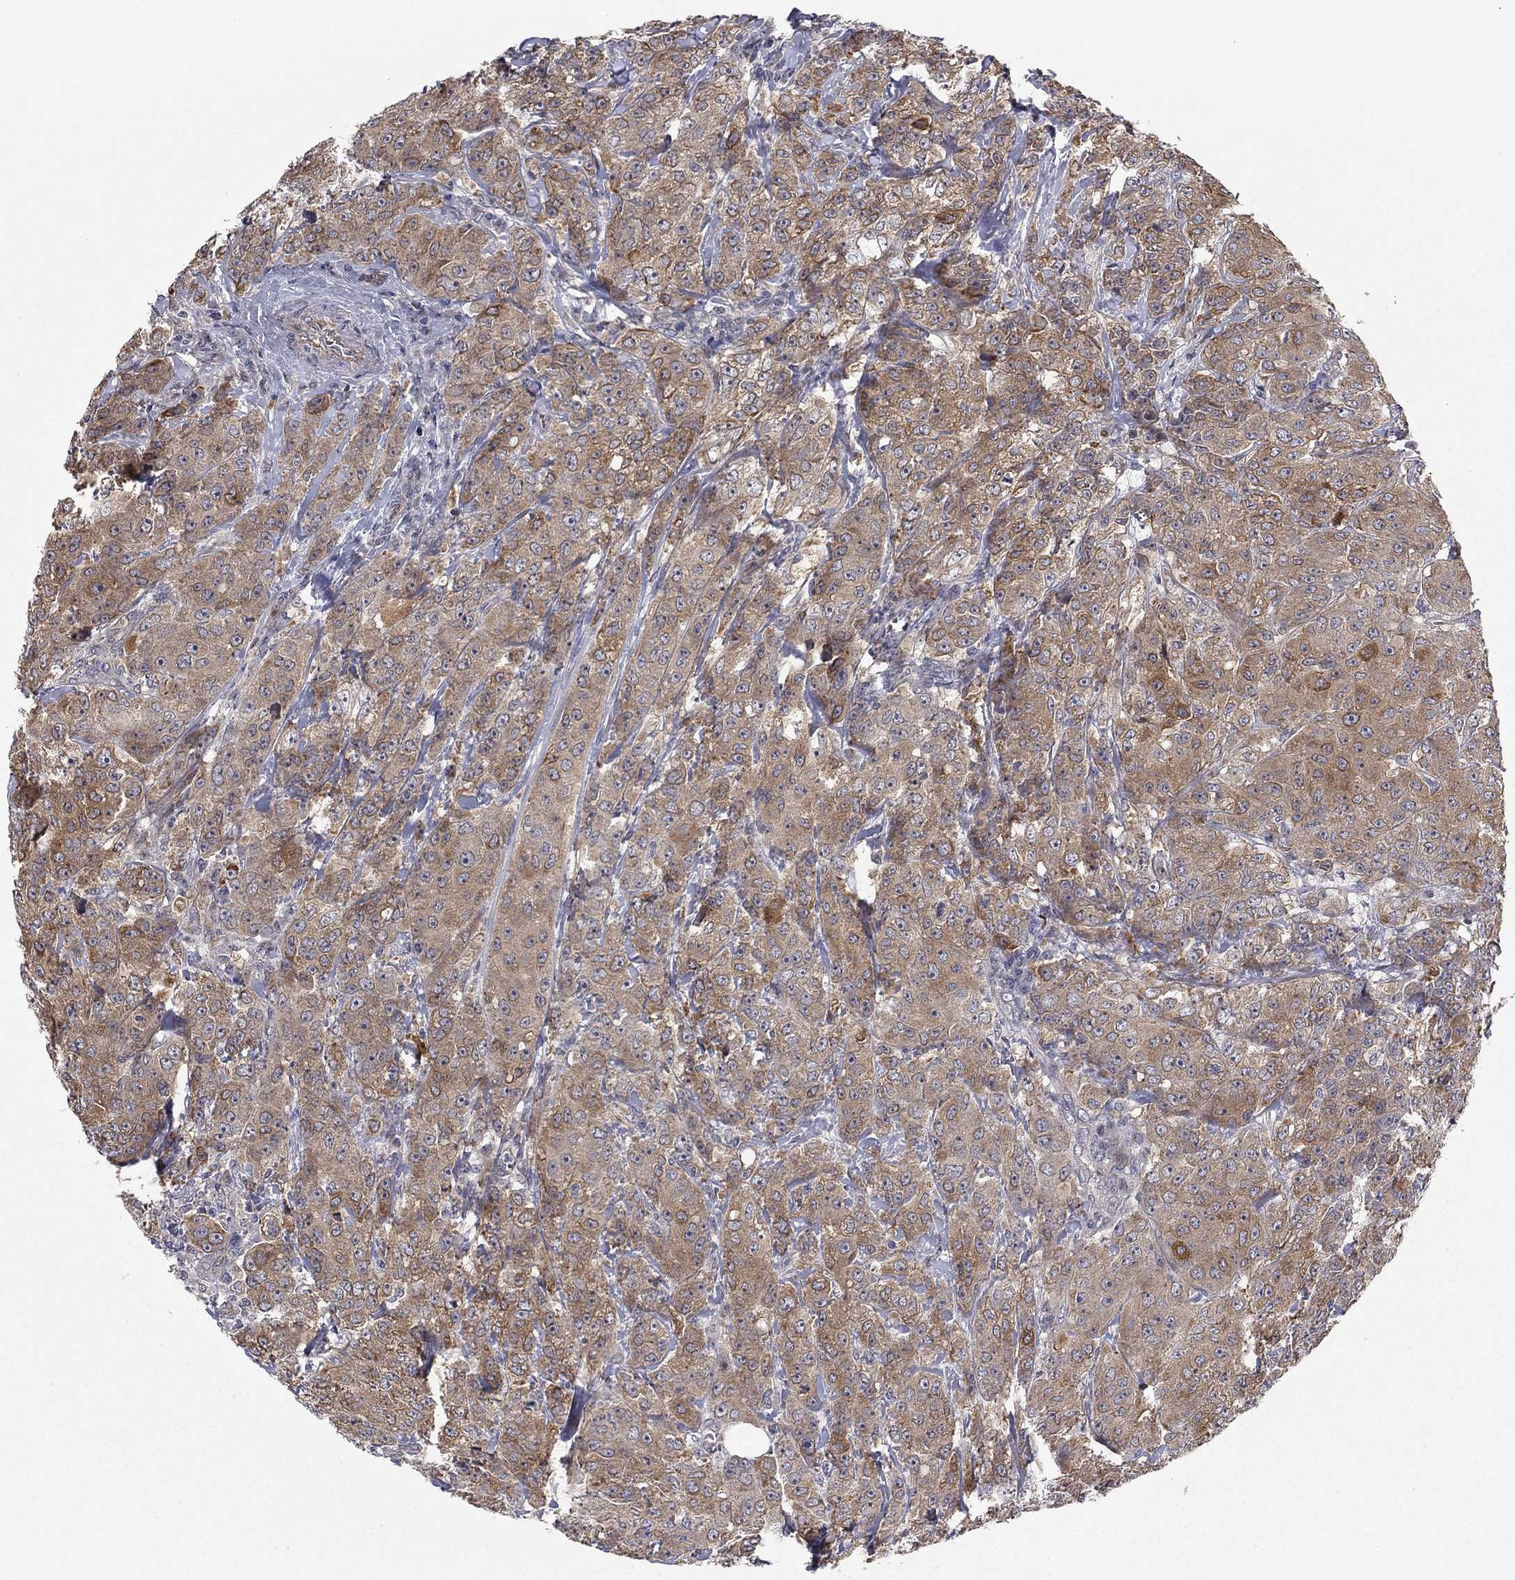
{"staining": {"intensity": "moderate", "quantity": "25%-75%", "location": "cytoplasmic/membranous"}, "tissue": "breast cancer", "cell_type": "Tumor cells", "image_type": "cancer", "snomed": [{"axis": "morphology", "description": "Duct carcinoma"}, {"axis": "topography", "description": "Breast"}], "caption": "Immunohistochemical staining of breast intraductal carcinoma demonstrates moderate cytoplasmic/membranous protein positivity in approximately 25%-75% of tumor cells. The staining was performed using DAB to visualize the protein expression in brown, while the nuclei were stained in blue with hematoxylin (Magnification: 20x).", "gene": "BCL11A", "patient": {"sex": "female", "age": 43}}